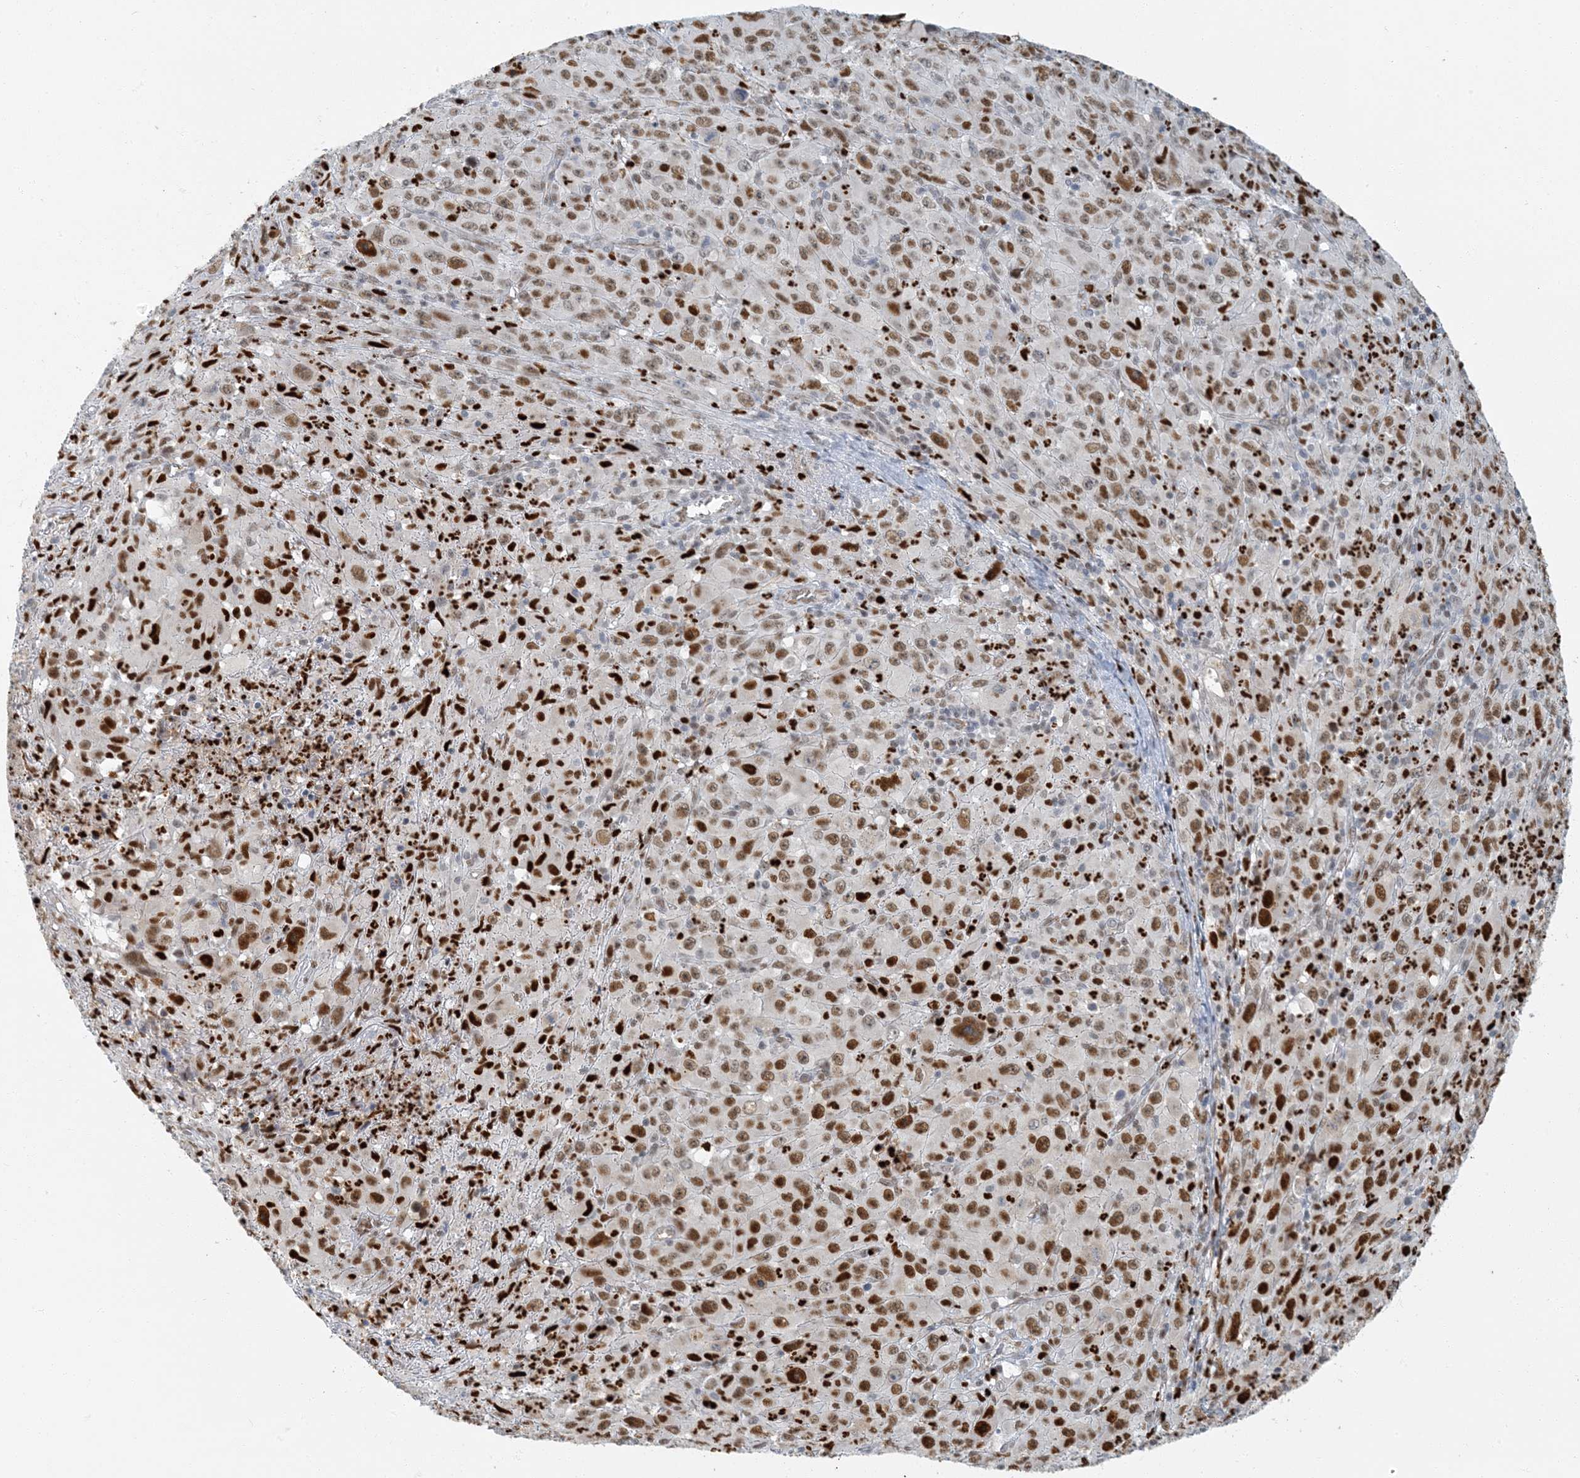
{"staining": {"intensity": "moderate", "quantity": ">75%", "location": "nuclear"}, "tissue": "melanoma", "cell_type": "Tumor cells", "image_type": "cancer", "snomed": [{"axis": "morphology", "description": "Malignant melanoma, Metastatic site"}, {"axis": "topography", "description": "Skin"}], "caption": "Tumor cells show medium levels of moderate nuclear positivity in about >75% of cells in melanoma.", "gene": "AK9", "patient": {"sex": "female", "age": 56}}